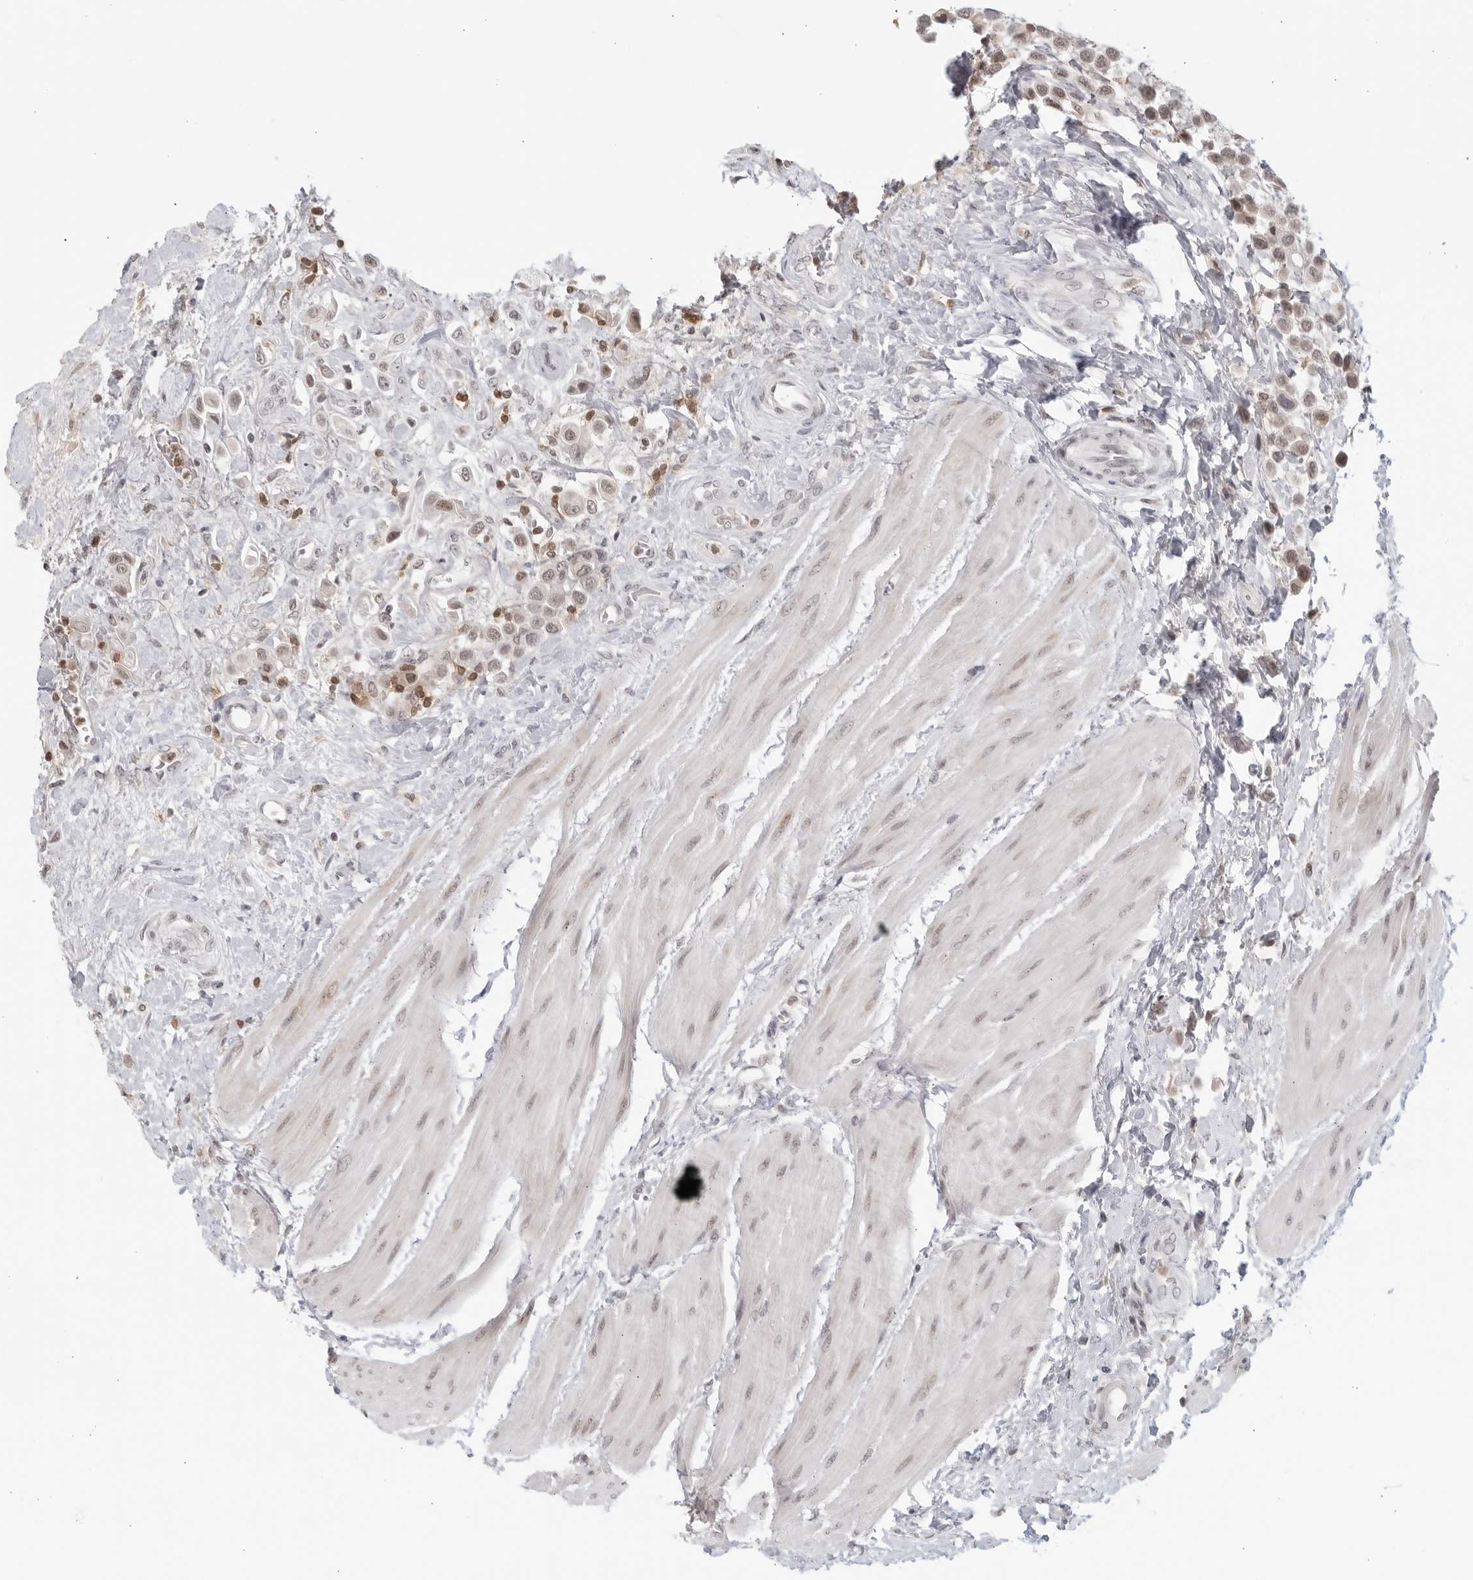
{"staining": {"intensity": "moderate", "quantity": "<25%", "location": "nuclear"}, "tissue": "urothelial cancer", "cell_type": "Tumor cells", "image_type": "cancer", "snomed": [{"axis": "morphology", "description": "Urothelial carcinoma, High grade"}, {"axis": "topography", "description": "Urinary bladder"}], "caption": "Immunohistochemistry (IHC) staining of urothelial cancer, which demonstrates low levels of moderate nuclear staining in about <25% of tumor cells indicating moderate nuclear protein staining. The staining was performed using DAB (3,3'-diaminobenzidine) (brown) for protein detection and nuclei were counterstained in hematoxylin (blue).", "gene": "RAB11FIP3", "patient": {"sex": "male", "age": 50}}